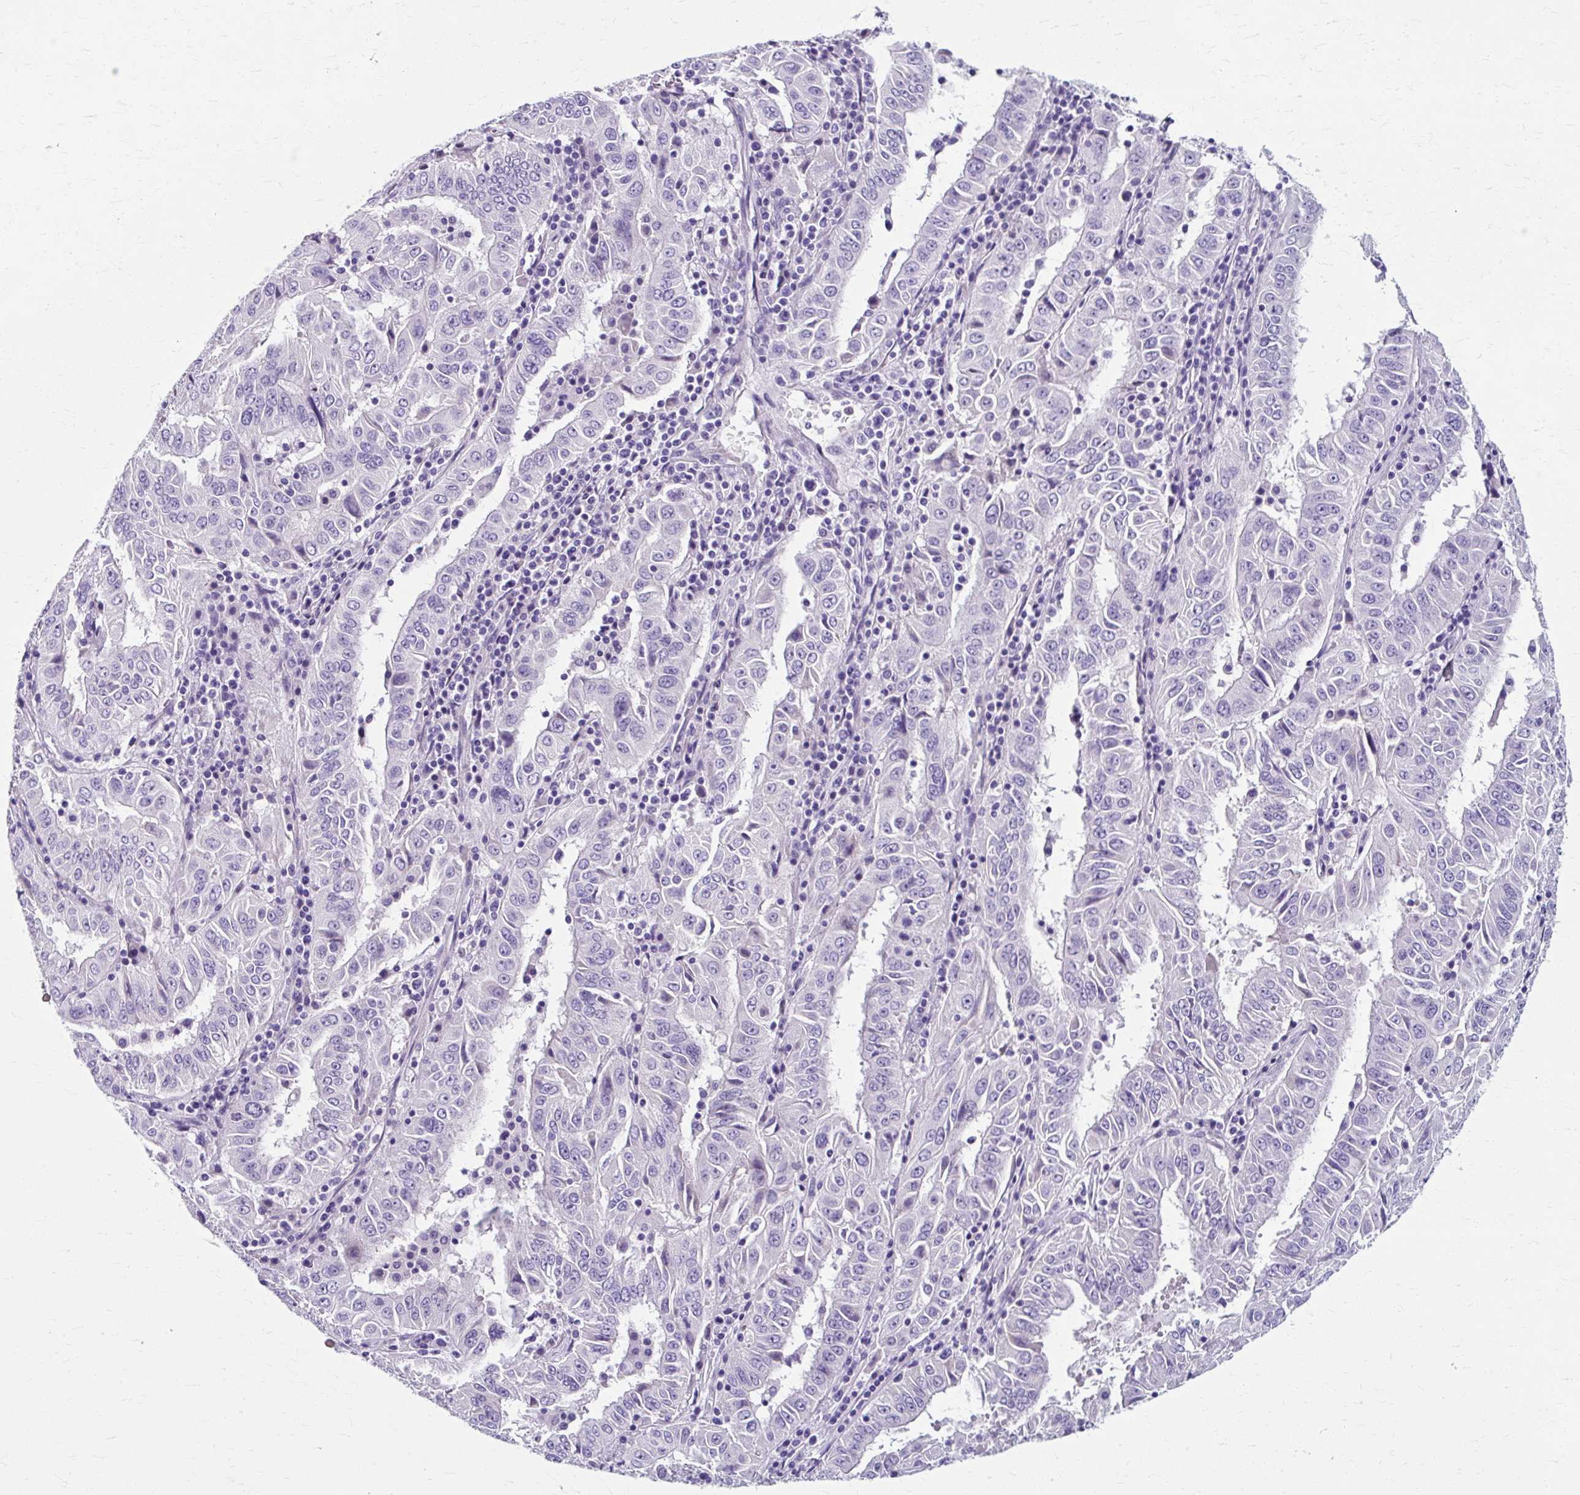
{"staining": {"intensity": "negative", "quantity": "none", "location": "none"}, "tissue": "pancreatic cancer", "cell_type": "Tumor cells", "image_type": "cancer", "snomed": [{"axis": "morphology", "description": "Adenocarcinoma, NOS"}, {"axis": "topography", "description": "Pancreas"}], "caption": "Micrograph shows no protein staining in tumor cells of adenocarcinoma (pancreatic) tissue.", "gene": "ZNF555", "patient": {"sex": "male", "age": 63}}